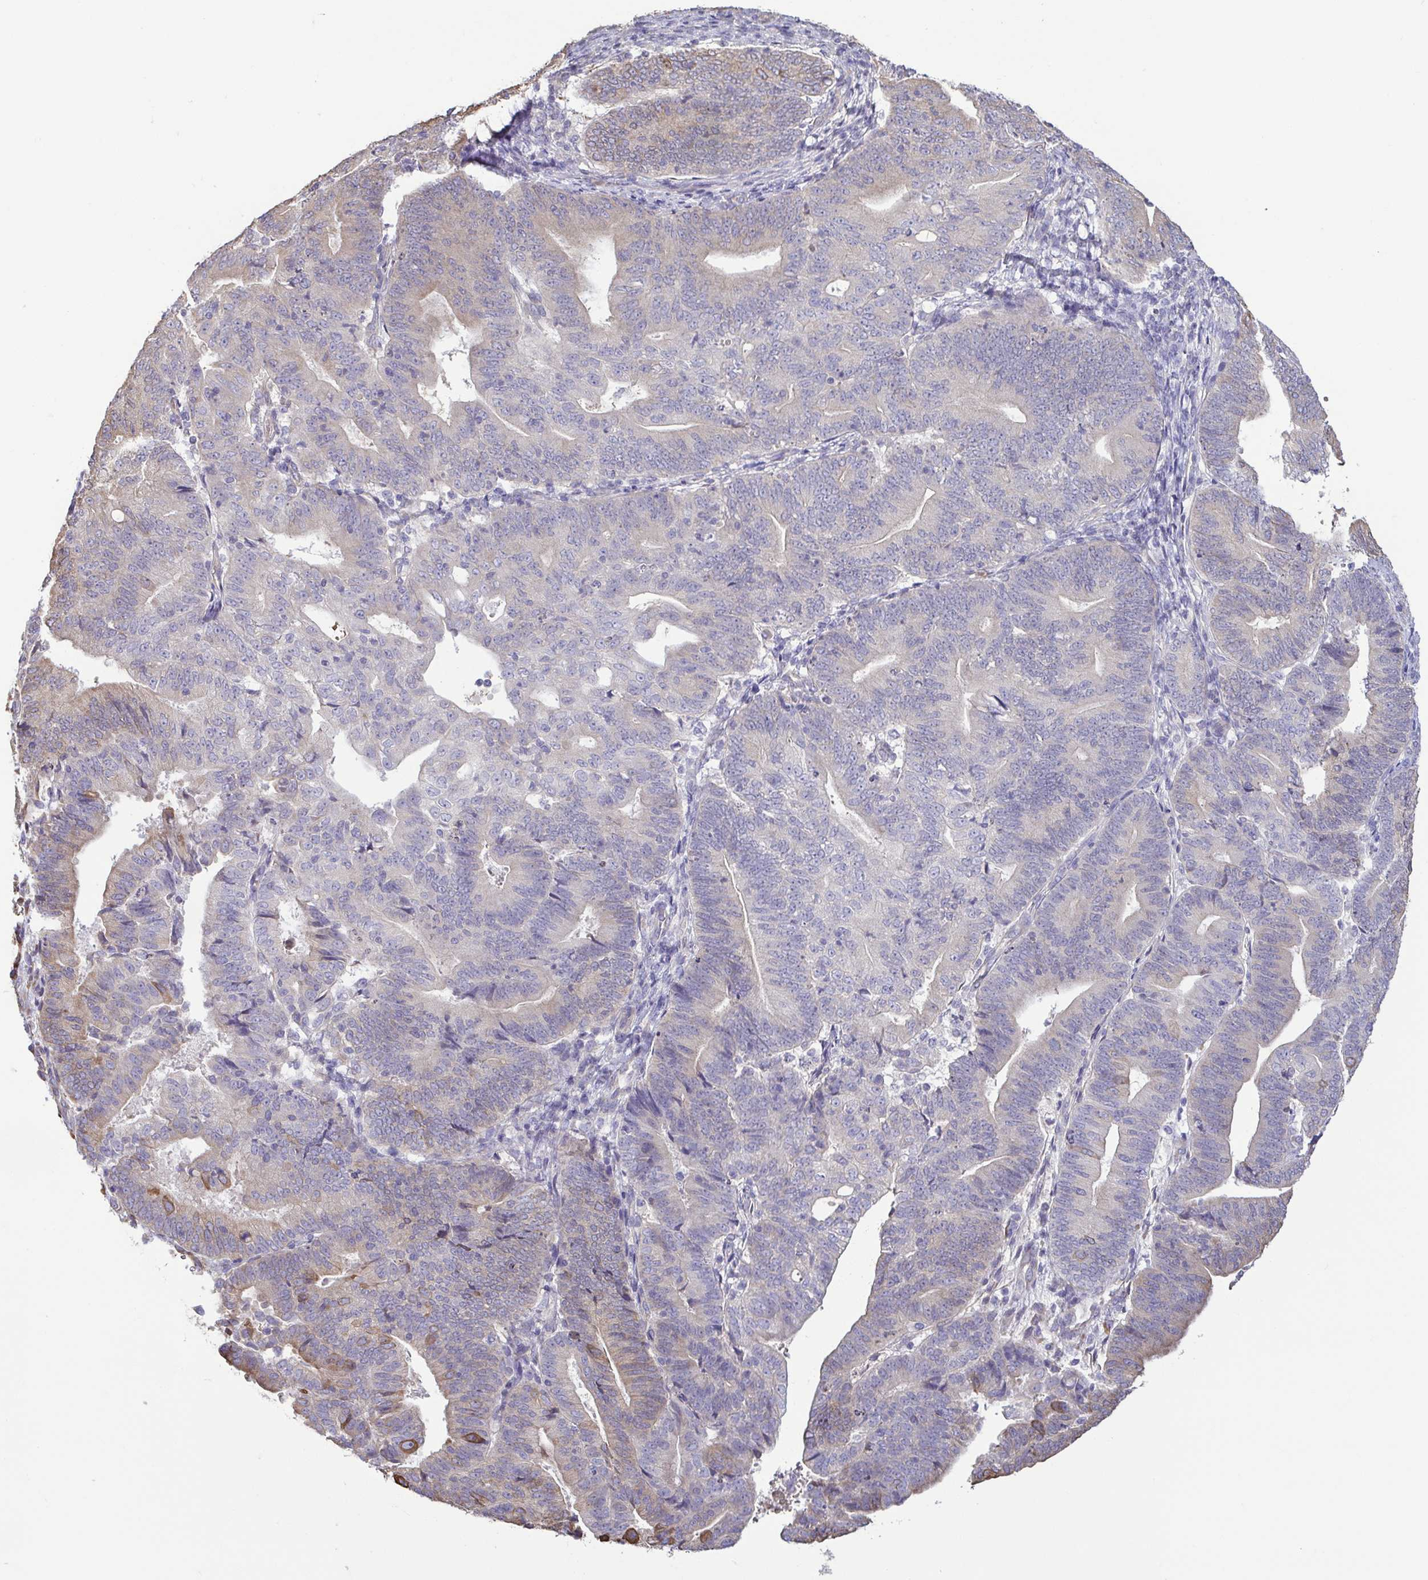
{"staining": {"intensity": "weak", "quantity": "<25%", "location": "cytoplasmic/membranous"}, "tissue": "endometrial cancer", "cell_type": "Tumor cells", "image_type": "cancer", "snomed": [{"axis": "morphology", "description": "Adenocarcinoma, NOS"}, {"axis": "topography", "description": "Endometrium"}], "caption": "Immunohistochemistry (IHC) image of human endometrial adenocarcinoma stained for a protein (brown), which shows no staining in tumor cells.", "gene": "MYL10", "patient": {"sex": "female", "age": 70}}